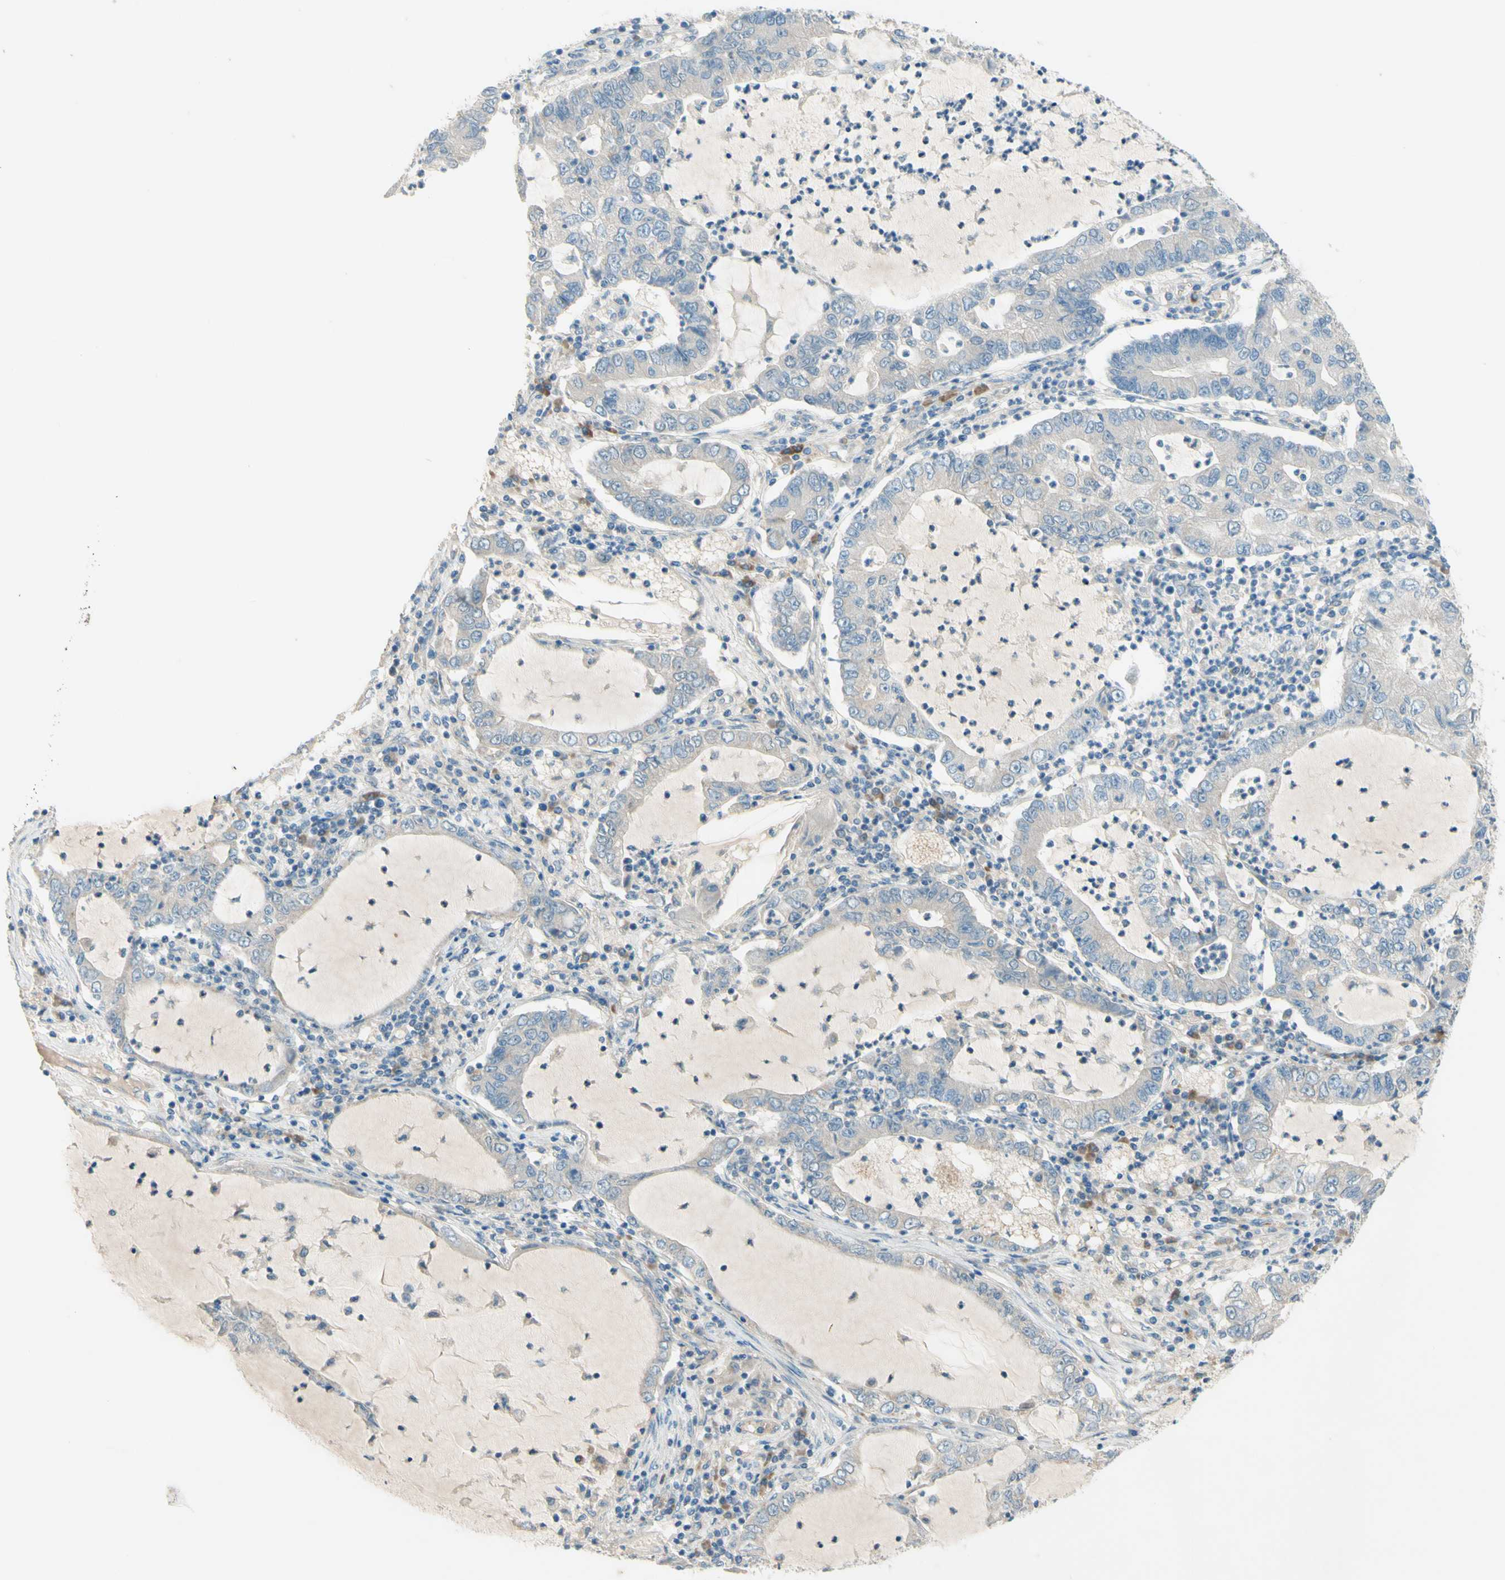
{"staining": {"intensity": "negative", "quantity": "none", "location": "none"}, "tissue": "lung cancer", "cell_type": "Tumor cells", "image_type": "cancer", "snomed": [{"axis": "morphology", "description": "Adenocarcinoma, NOS"}, {"axis": "topography", "description": "Lung"}], "caption": "There is no significant staining in tumor cells of lung adenocarcinoma.", "gene": "IL2", "patient": {"sex": "female", "age": 51}}